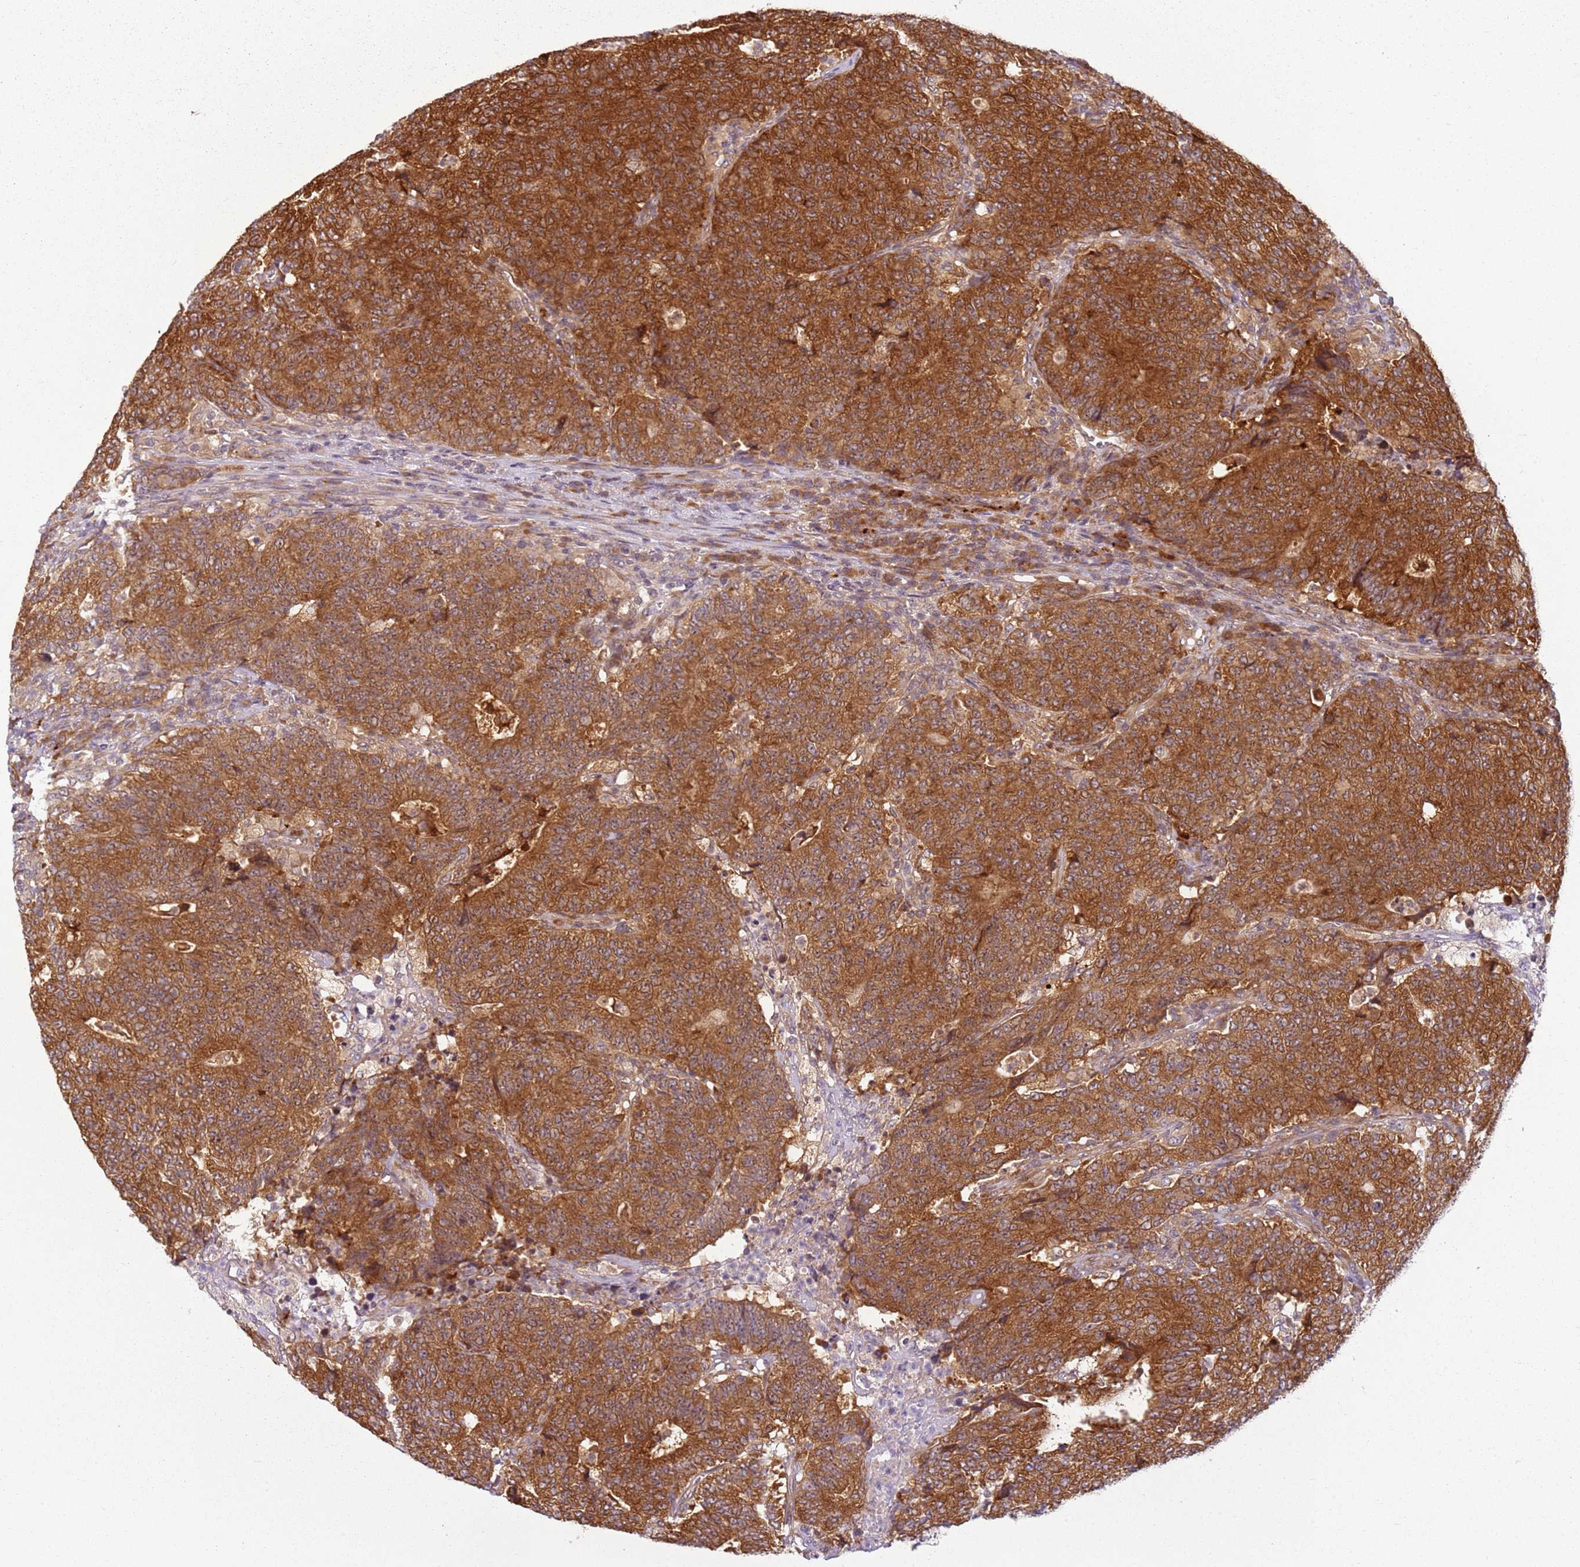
{"staining": {"intensity": "strong", "quantity": ">75%", "location": "cytoplasmic/membranous"}, "tissue": "colorectal cancer", "cell_type": "Tumor cells", "image_type": "cancer", "snomed": [{"axis": "morphology", "description": "Adenocarcinoma, NOS"}, {"axis": "topography", "description": "Colon"}], "caption": "Strong cytoplasmic/membranous protein positivity is identified in approximately >75% of tumor cells in colorectal cancer (adenocarcinoma).", "gene": "RPS28", "patient": {"sex": "female", "age": 75}}